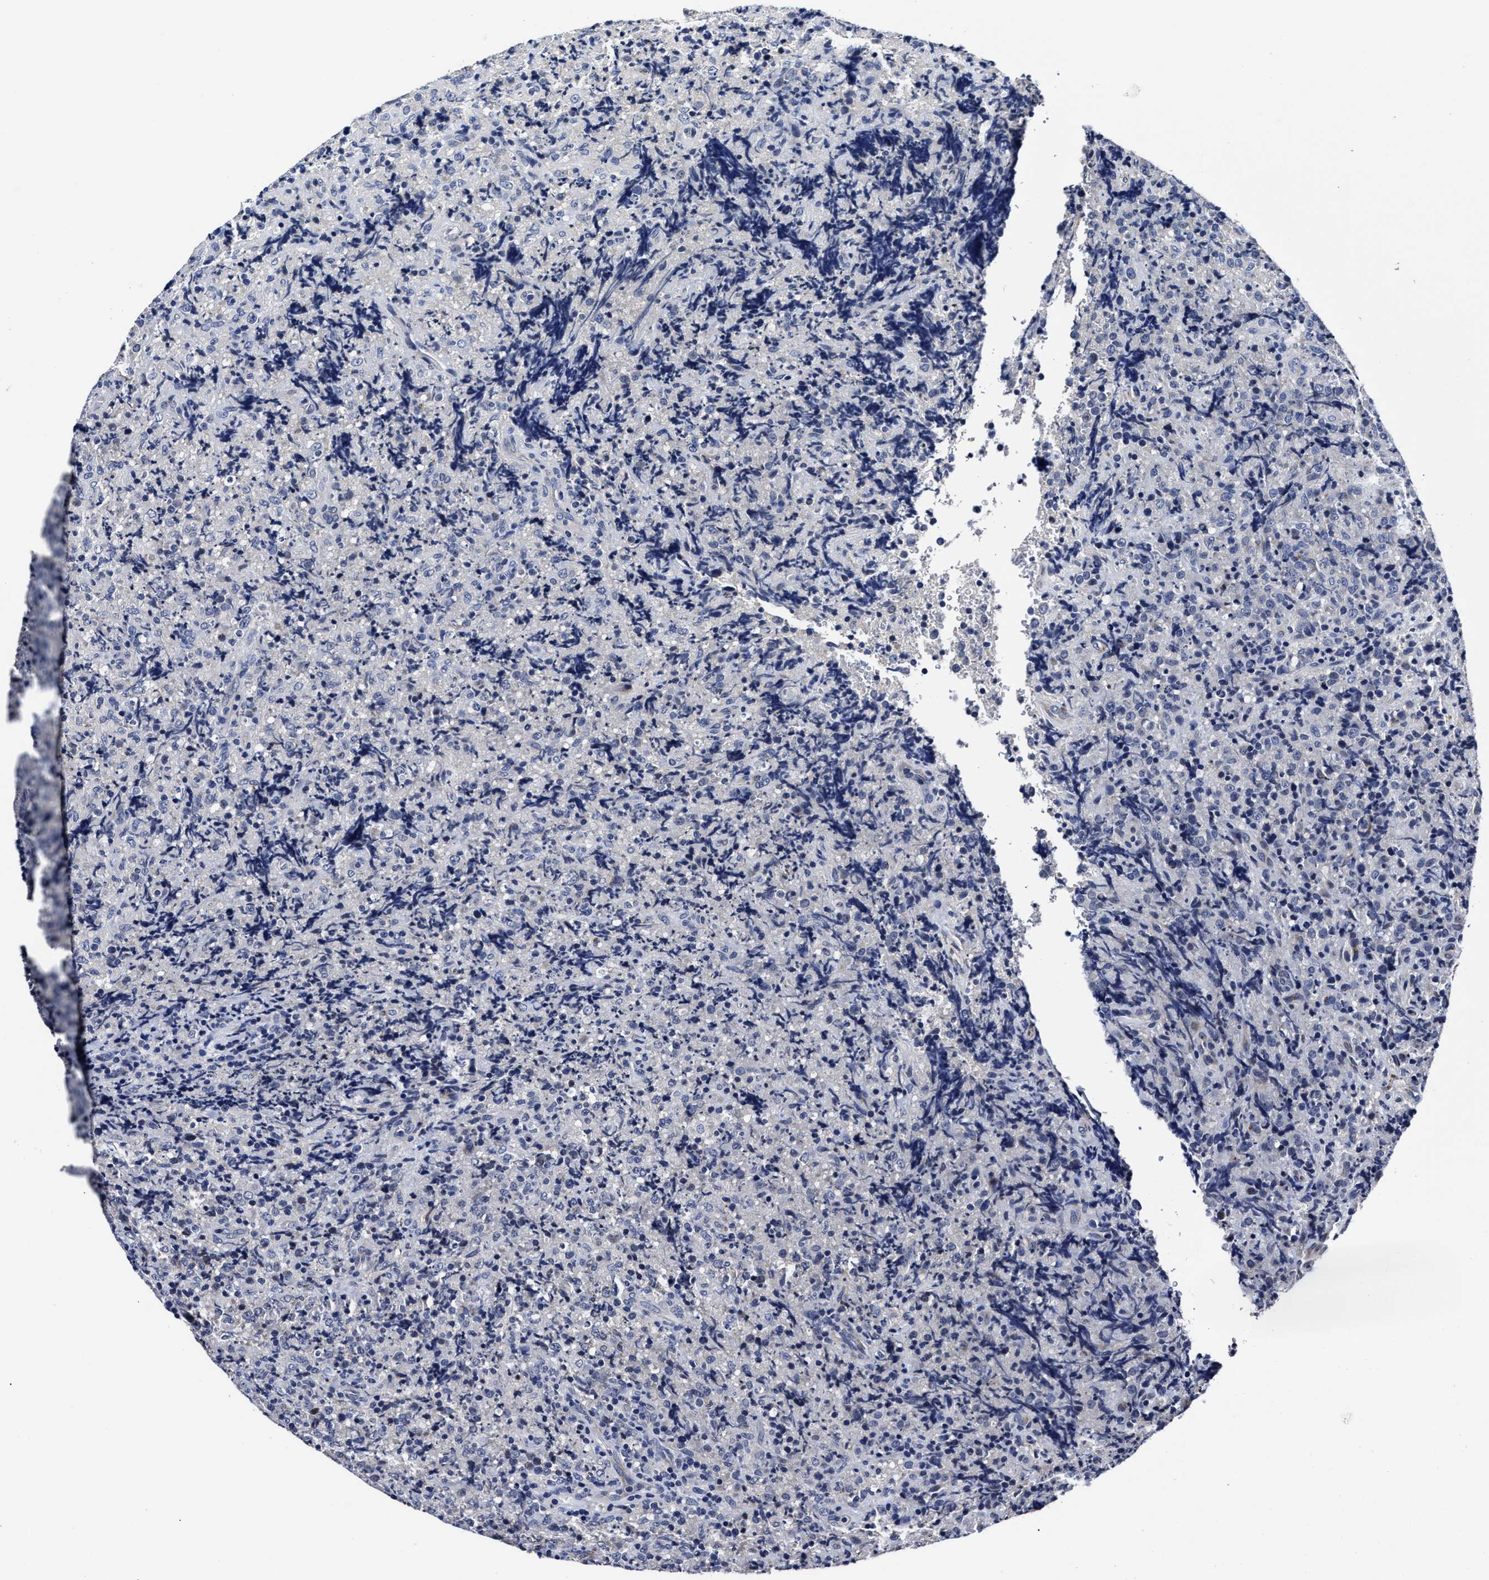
{"staining": {"intensity": "negative", "quantity": "none", "location": "none"}, "tissue": "lymphoma", "cell_type": "Tumor cells", "image_type": "cancer", "snomed": [{"axis": "morphology", "description": "Malignant lymphoma, non-Hodgkin's type, High grade"}, {"axis": "topography", "description": "Tonsil"}], "caption": "Immunohistochemical staining of human malignant lymphoma, non-Hodgkin's type (high-grade) shows no significant expression in tumor cells.", "gene": "OLFML2A", "patient": {"sex": "female", "age": 36}}